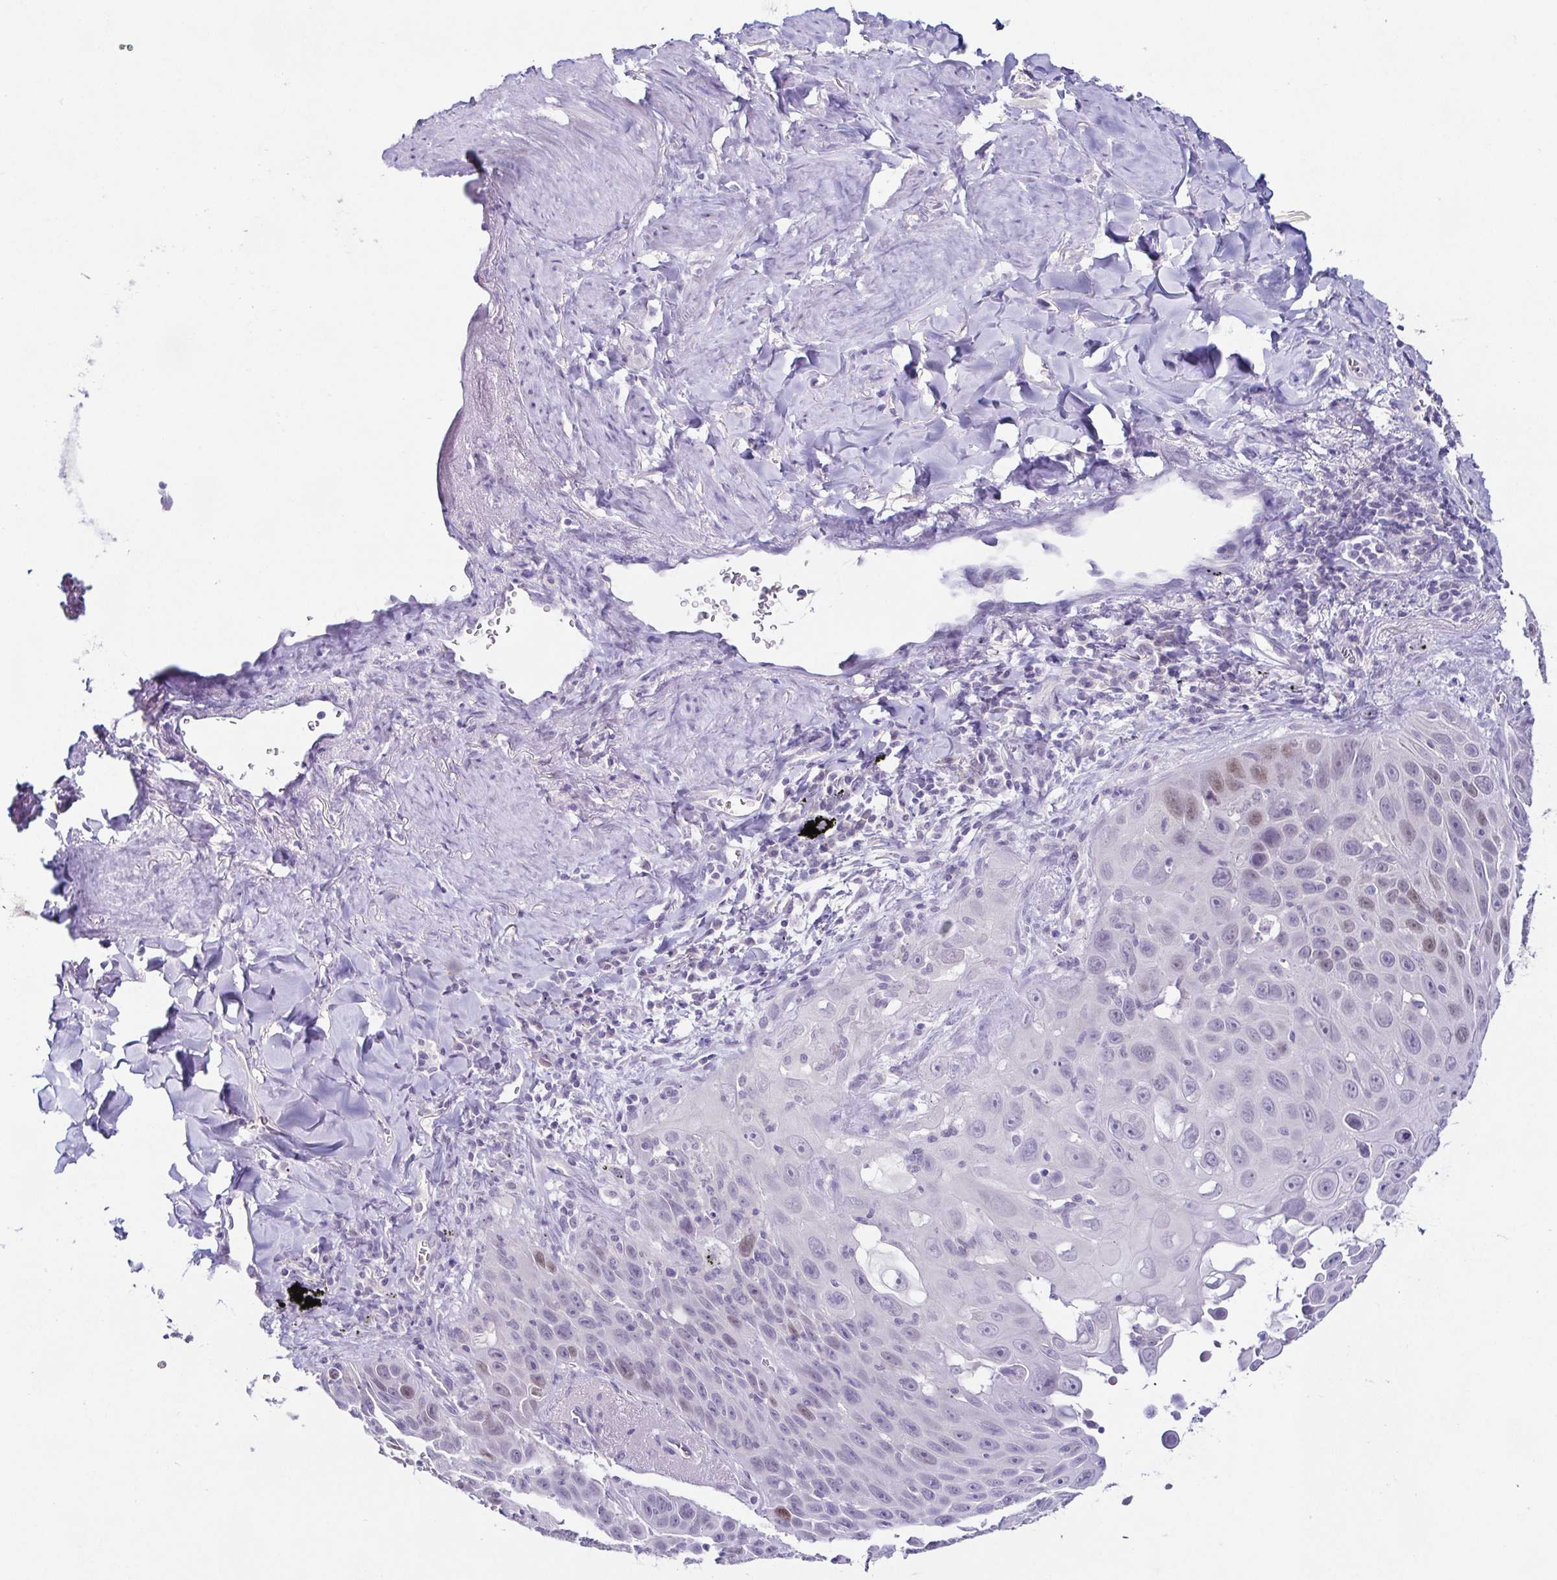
{"staining": {"intensity": "moderate", "quantity": "<25%", "location": "nuclear"}, "tissue": "lung cancer", "cell_type": "Tumor cells", "image_type": "cancer", "snomed": [{"axis": "morphology", "description": "Squamous cell carcinoma, NOS"}, {"axis": "morphology", "description": "Squamous cell carcinoma, metastatic, NOS"}, {"axis": "topography", "description": "Lymph node"}, {"axis": "topography", "description": "Lung"}], "caption": "This is a photomicrograph of immunohistochemistry (IHC) staining of lung cancer (metastatic squamous cell carcinoma), which shows moderate positivity in the nuclear of tumor cells.", "gene": "TP73", "patient": {"sex": "female", "age": 62}}